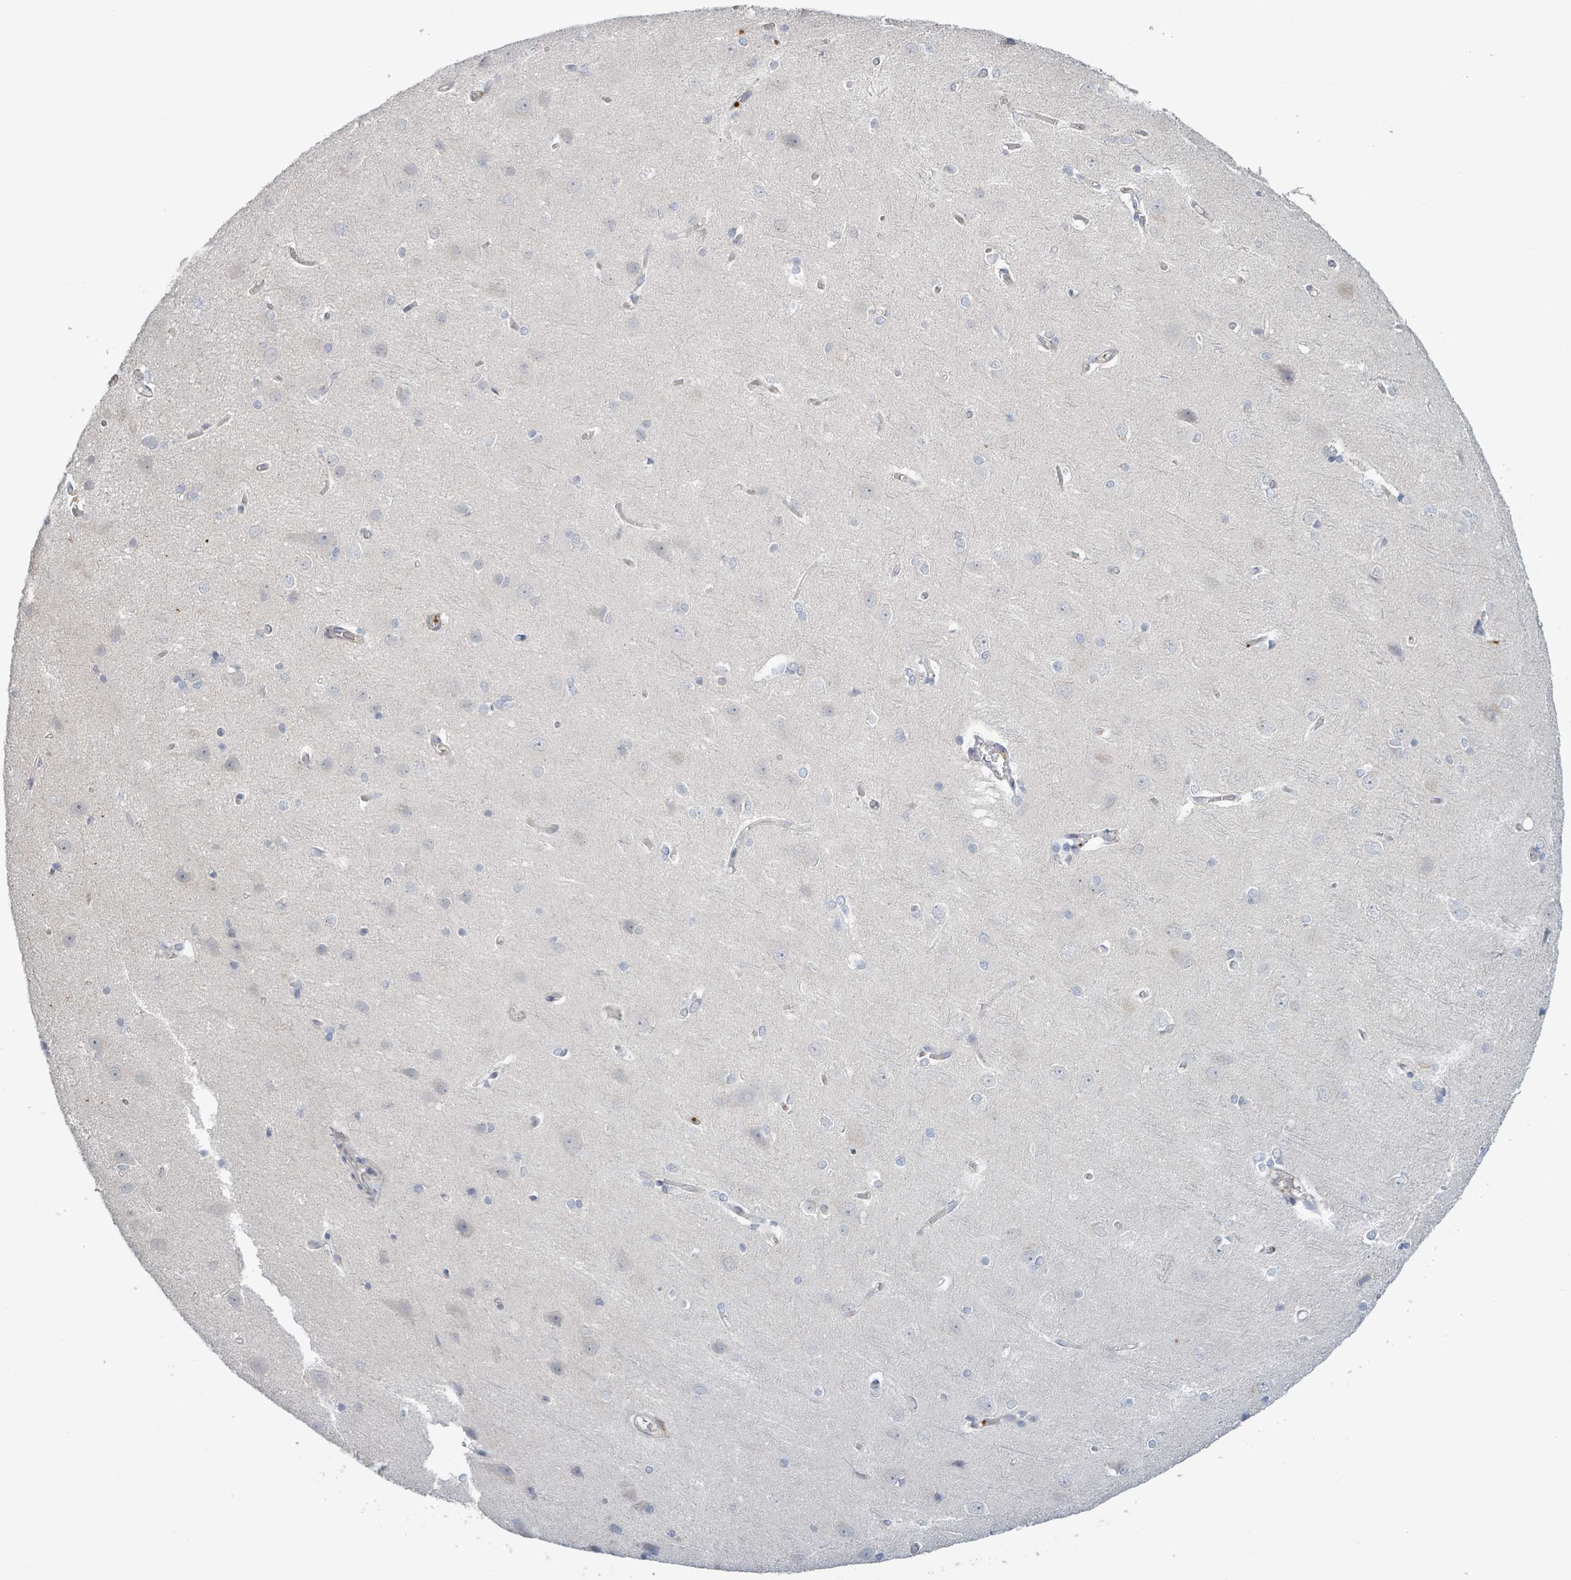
{"staining": {"intensity": "negative", "quantity": "none", "location": "none"}, "tissue": "cerebral cortex", "cell_type": "Endothelial cells", "image_type": "normal", "snomed": [{"axis": "morphology", "description": "Normal tissue, NOS"}, {"axis": "topography", "description": "Cerebral cortex"}], "caption": "High magnification brightfield microscopy of normal cerebral cortex stained with DAB (brown) and counterstained with hematoxylin (blue): endothelial cells show no significant staining. (Immunohistochemistry, brightfield microscopy, high magnification).", "gene": "LILRA4", "patient": {"sex": "male", "age": 37}}